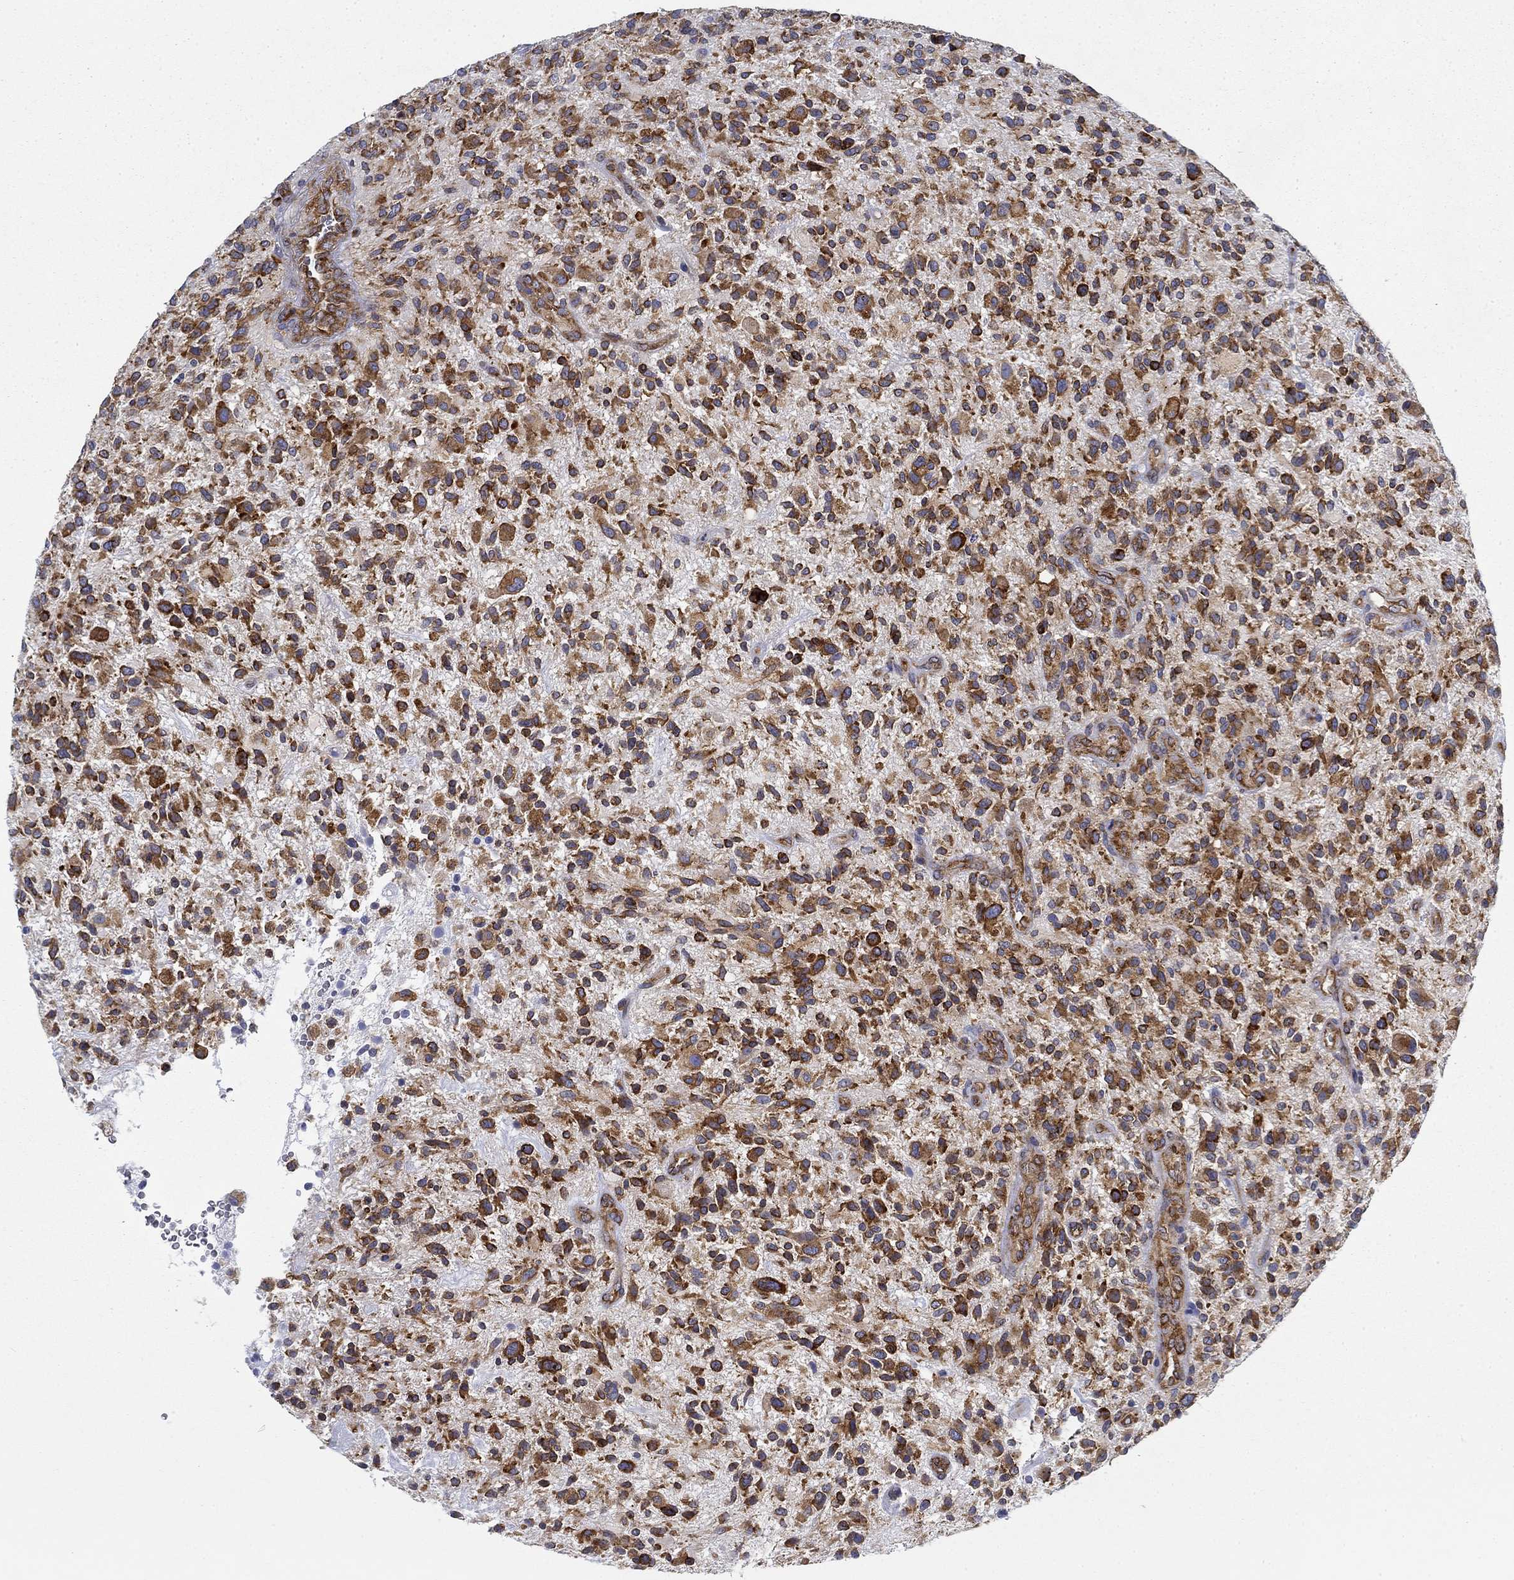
{"staining": {"intensity": "strong", "quantity": ">75%", "location": "cytoplasmic/membranous"}, "tissue": "glioma", "cell_type": "Tumor cells", "image_type": "cancer", "snomed": [{"axis": "morphology", "description": "Glioma, malignant, High grade"}, {"axis": "topography", "description": "Brain"}], "caption": "Glioma was stained to show a protein in brown. There is high levels of strong cytoplasmic/membranous expression in about >75% of tumor cells.", "gene": "FXR1", "patient": {"sex": "male", "age": 47}}